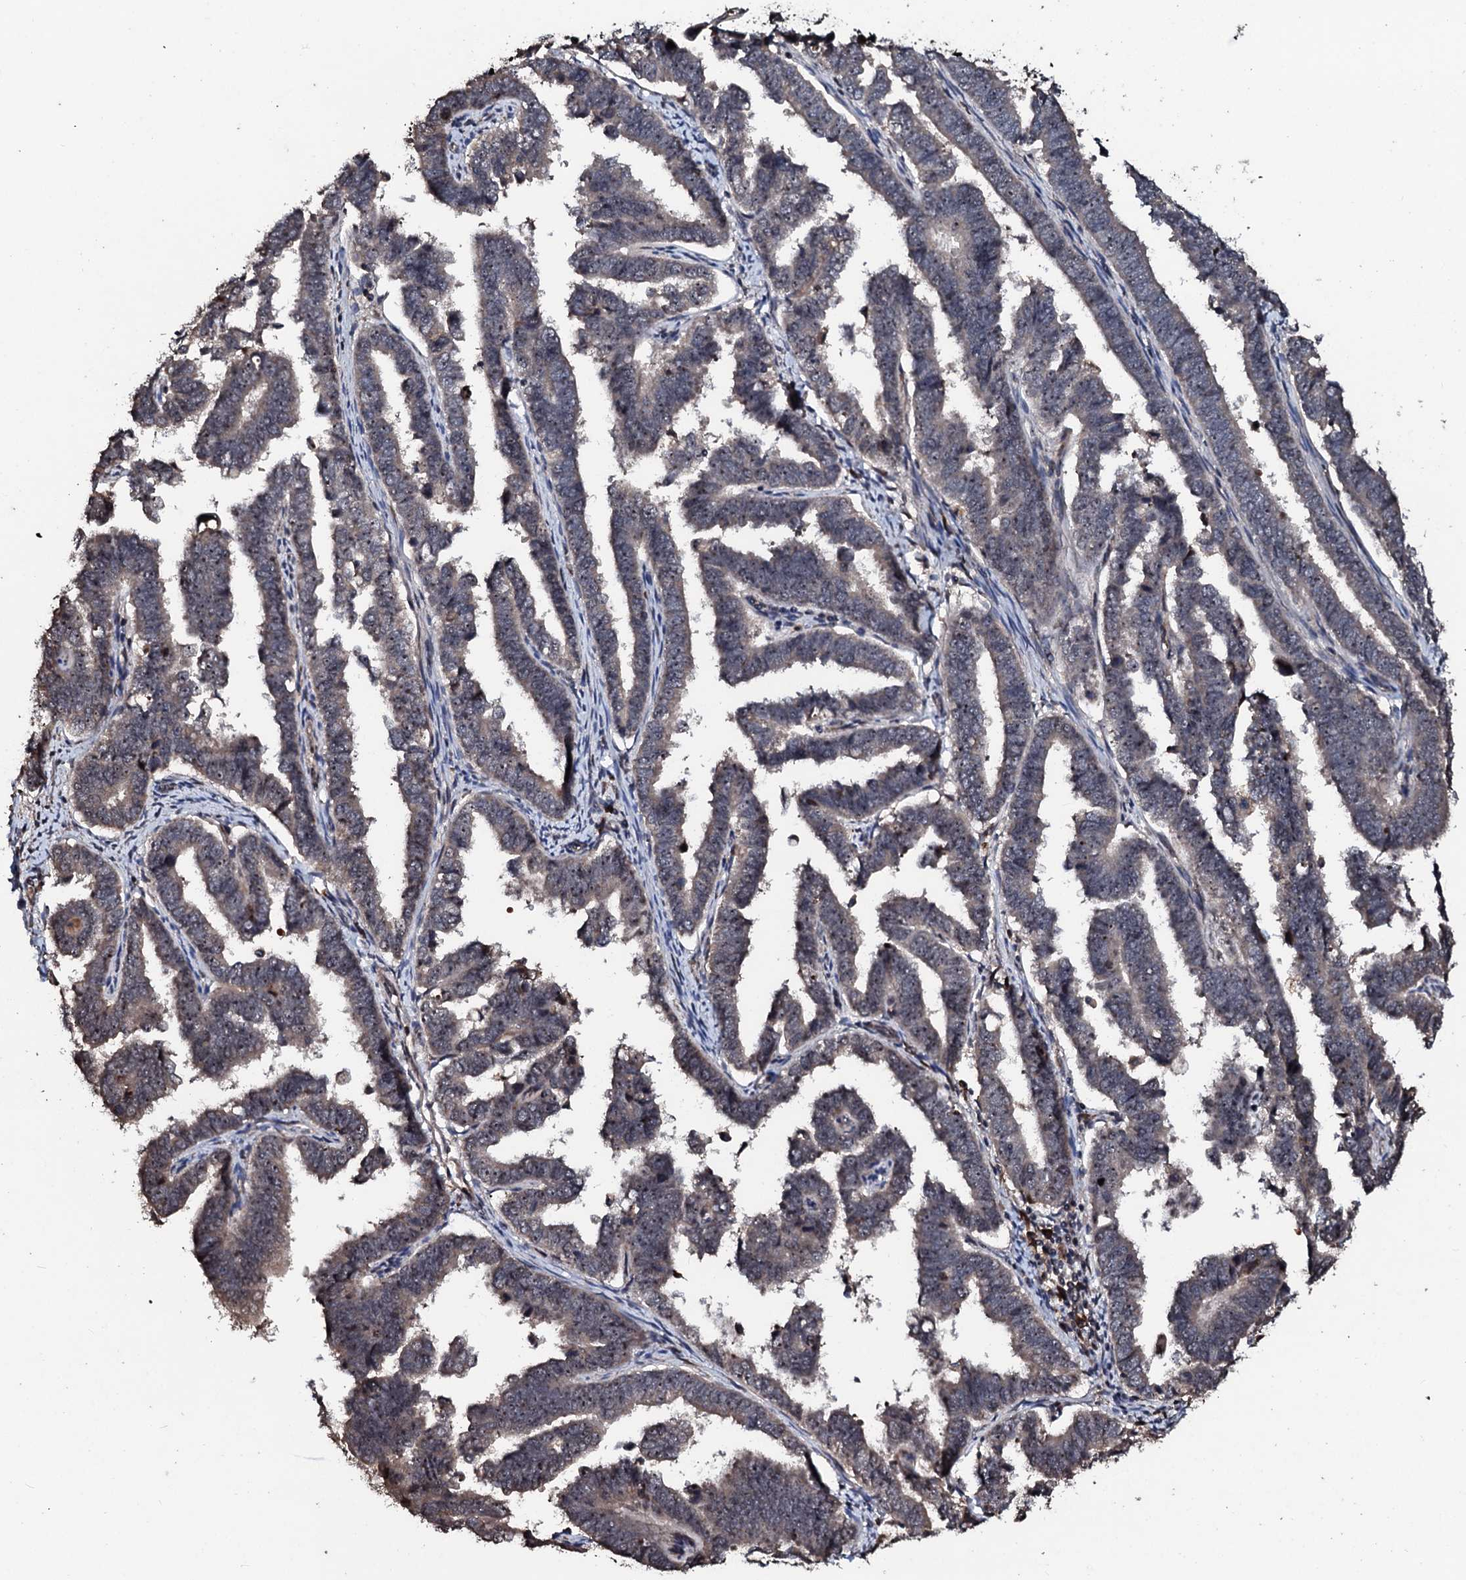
{"staining": {"intensity": "weak", "quantity": ">75%", "location": "cytoplasmic/membranous,nuclear"}, "tissue": "endometrial cancer", "cell_type": "Tumor cells", "image_type": "cancer", "snomed": [{"axis": "morphology", "description": "Adenocarcinoma, NOS"}, {"axis": "topography", "description": "Endometrium"}], "caption": "Adenocarcinoma (endometrial) was stained to show a protein in brown. There is low levels of weak cytoplasmic/membranous and nuclear expression in about >75% of tumor cells.", "gene": "SUPT7L", "patient": {"sex": "female", "age": 75}}